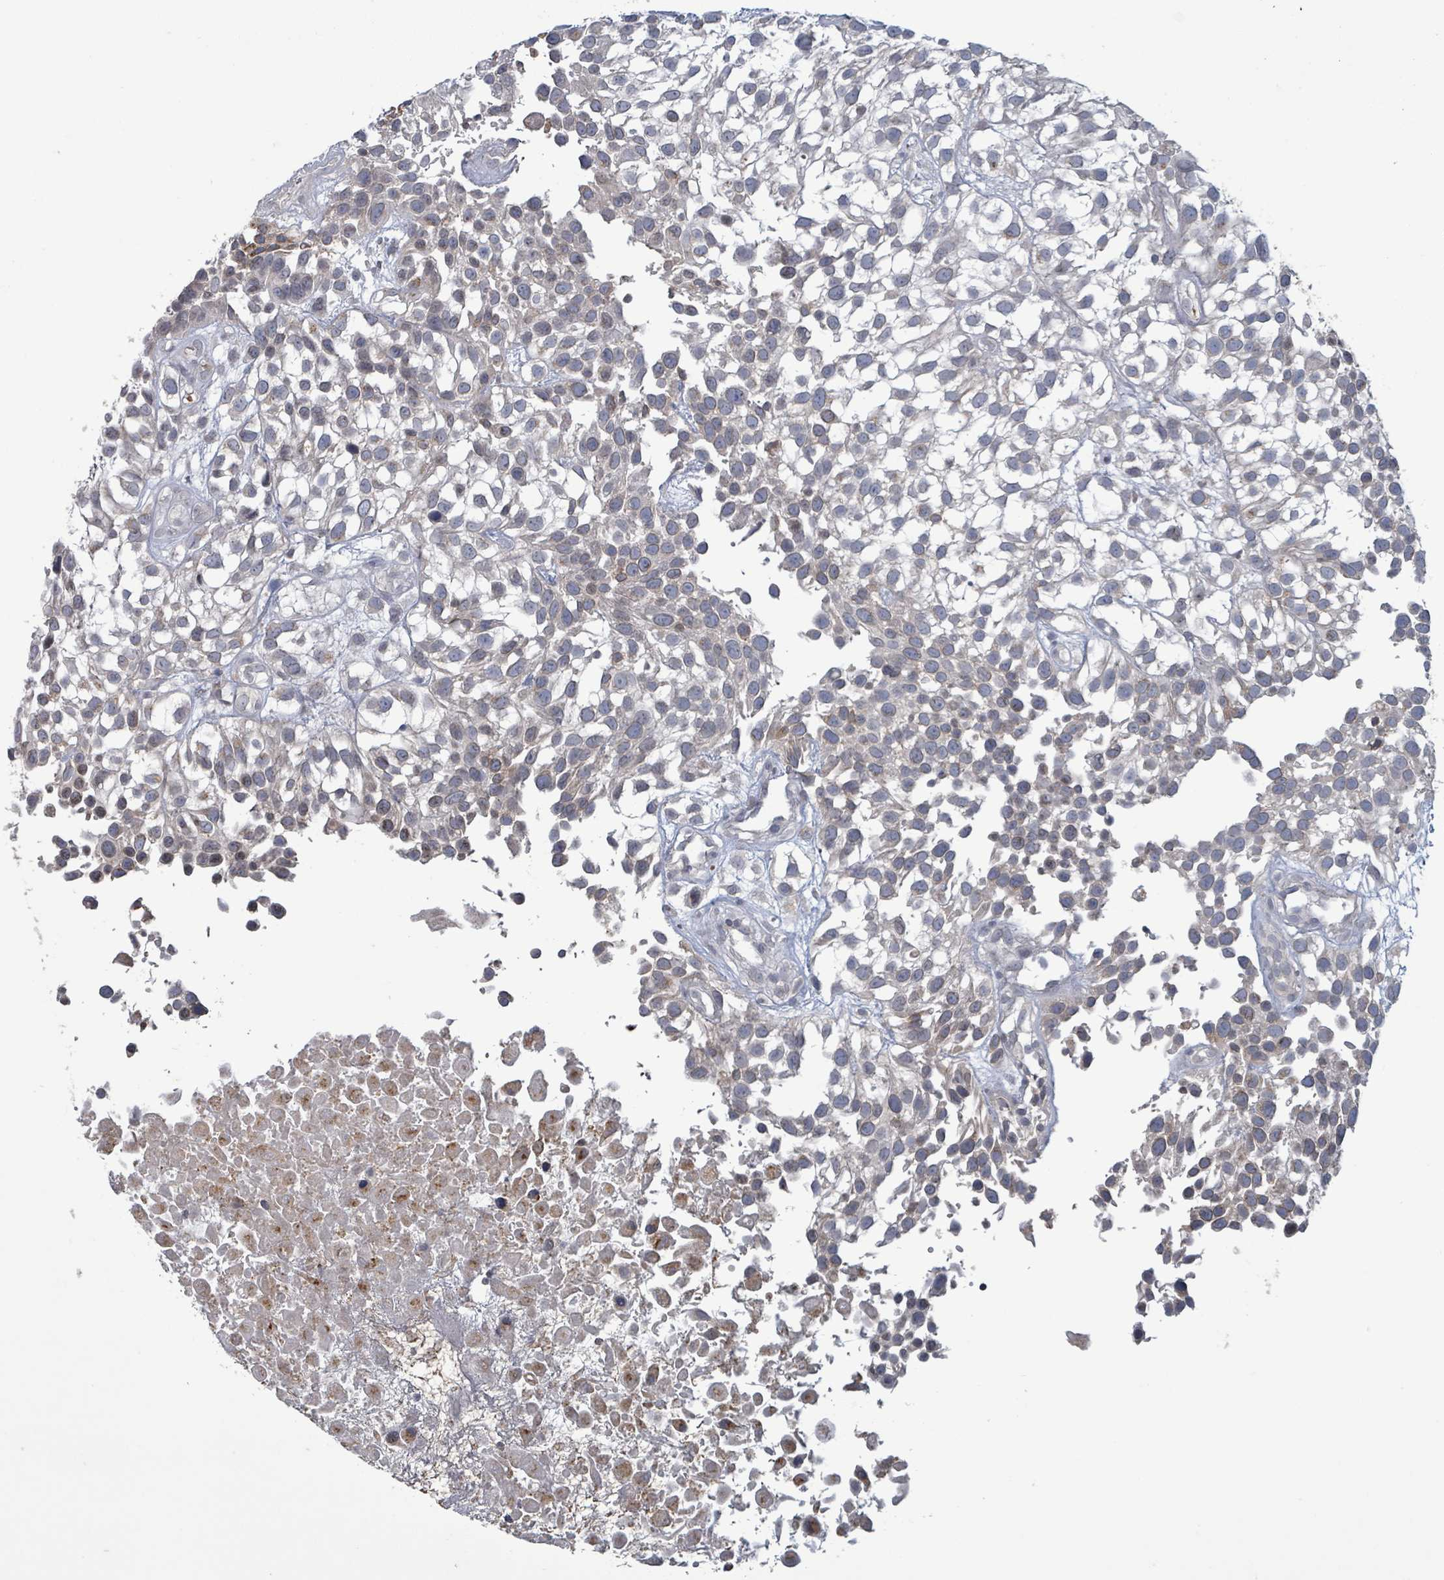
{"staining": {"intensity": "negative", "quantity": "none", "location": "none"}, "tissue": "urothelial cancer", "cell_type": "Tumor cells", "image_type": "cancer", "snomed": [{"axis": "morphology", "description": "Urothelial carcinoma, High grade"}, {"axis": "topography", "description": "Urinary bladder"}], "caption": "High-grade urothelial carcinoma stained for a protein using immunohistochemistry reveals no positivity tumor cells.", "gene": "GRM8", "patient": {"sex": "male", "age": 56}}